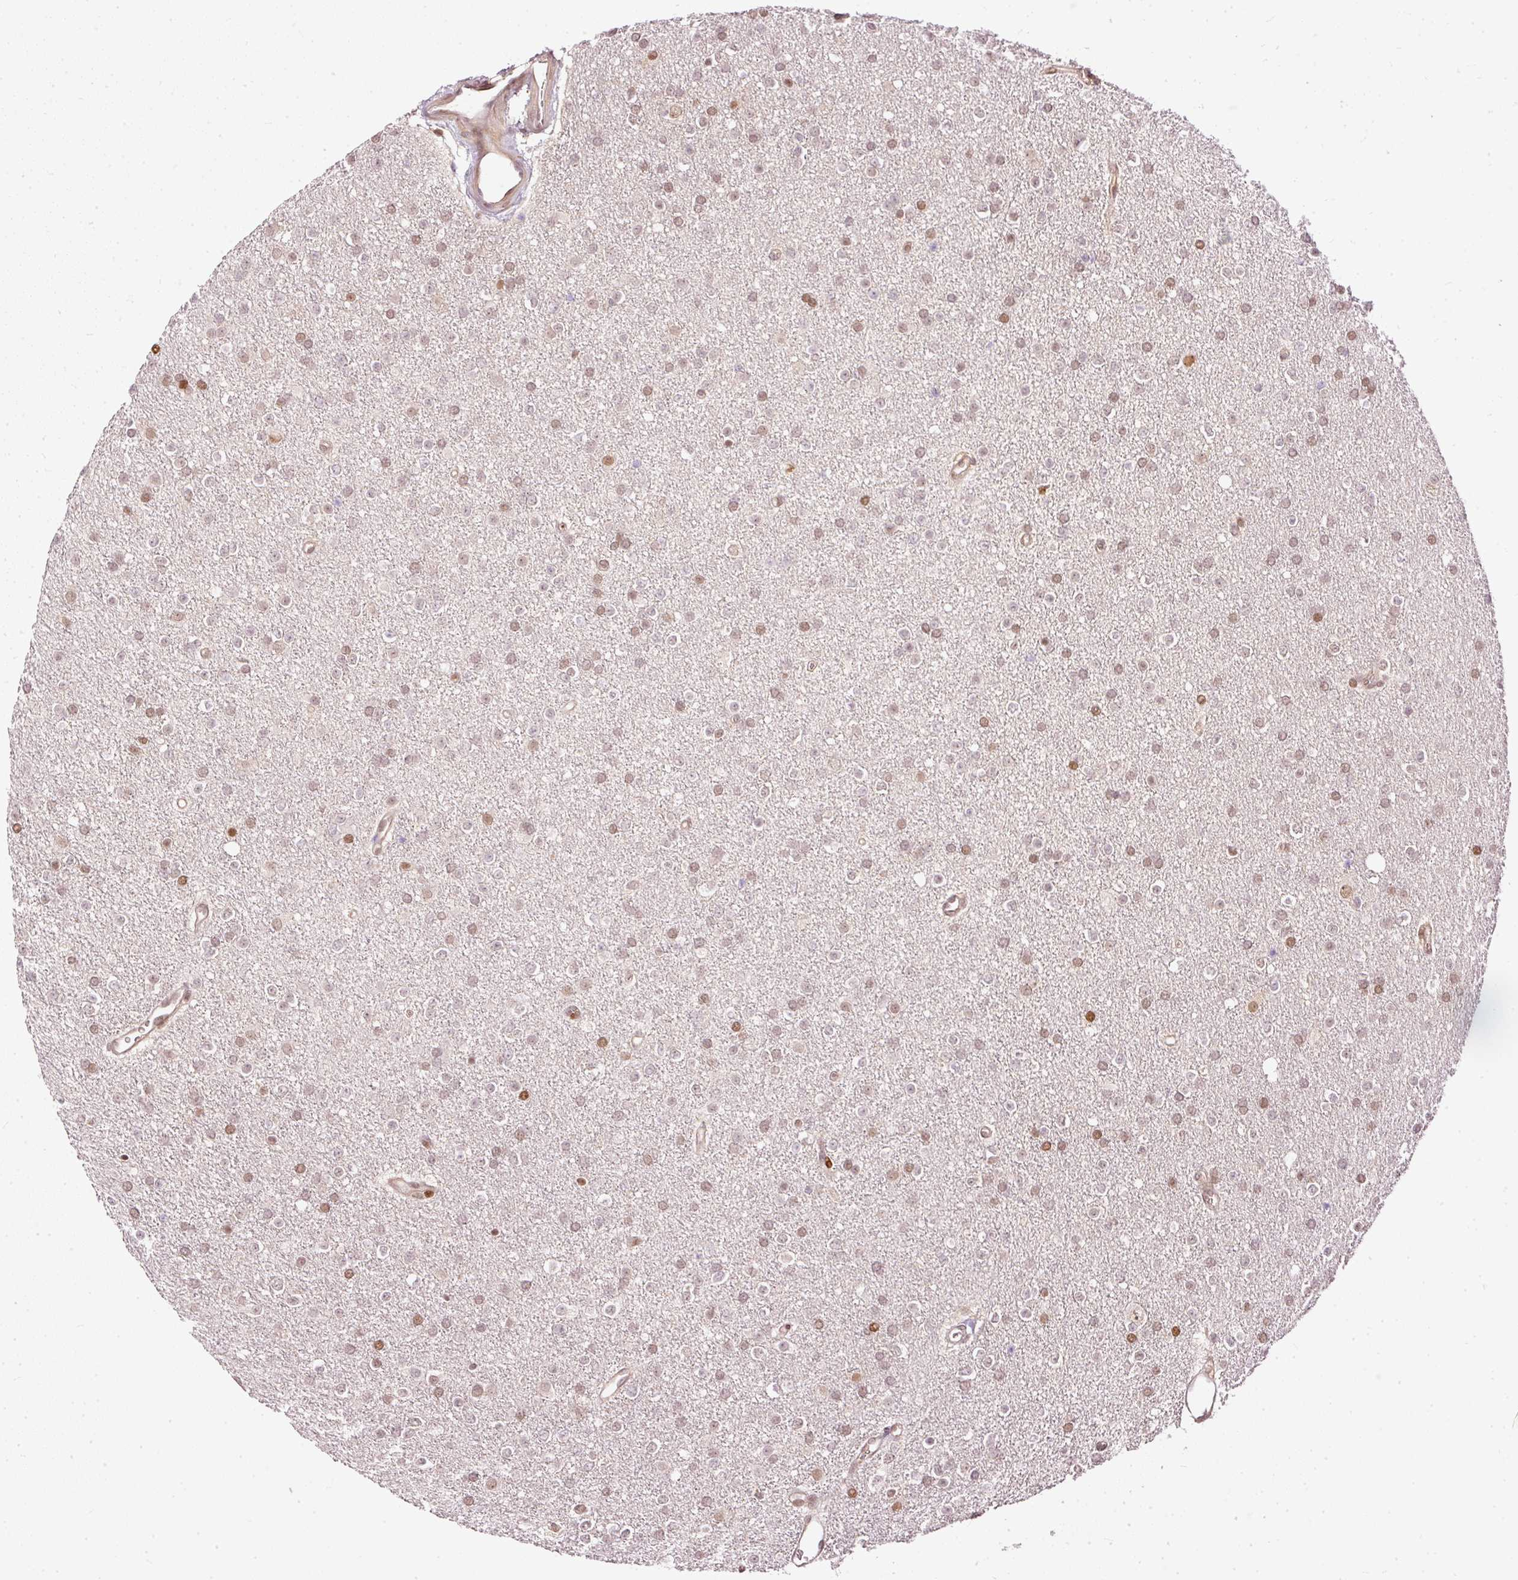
{"staining": {"intensity": "moderate", "quantity": "25%-75%", "location": "nuclear"}, "tissue": "glioma", "cell_type": "Tumor cells", "image_type": "cancer", "snomed": [{"axis": "morphology", "description": "Glioma, malignant, Low grade"}, {"axis": "topography", "description": "Brain"}], "caption": "About 25%-75% of tumor cells in human glioma demonstrate moderate nuclear protein staining as visualized by brown immunohistochemical staining.", "gene": "ZNF778", "patient": {"sex": "female", "age": 34}}